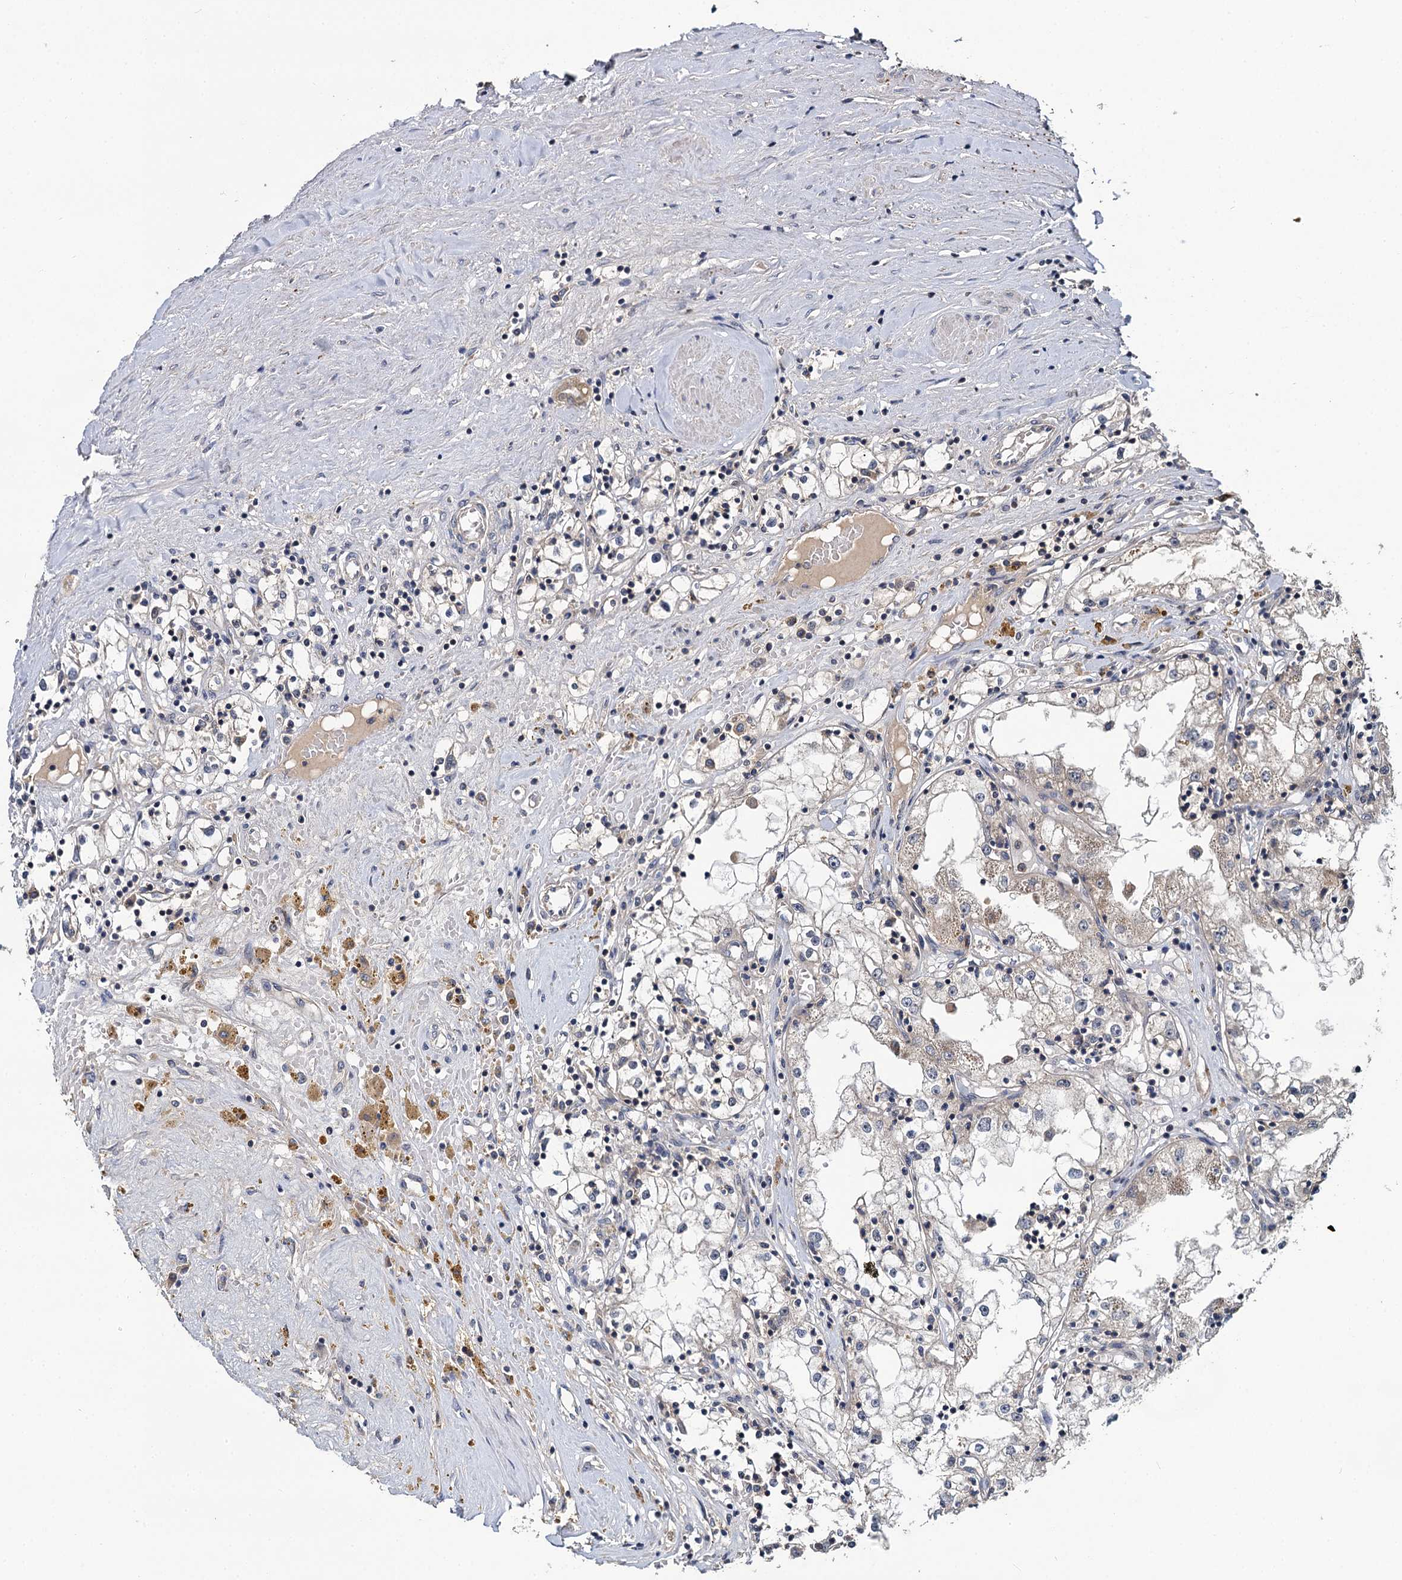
{"staining": {"intensity": "weak", "quantity": "<25%", "location": "cytoplasmic/membranous"}, "tissue": "renal cancer", "cell_type": "Tumor cells", "image_type": "cancer", "snomed": [{"axis": "morphology", "description": "Adenocarcinoma, NOS"}, {"axis": "topography", "description": "Kidney"}], "caption": "Adenocarcinoma (renal) was stained to show a protein in brown. There is no significant staining in tumor cells. (DAB immunohistochemistry visualized using brightfield microscopy, high magnification).", "gene": "TMEM39A", "patient": {"sex": "male", "age": 56}}